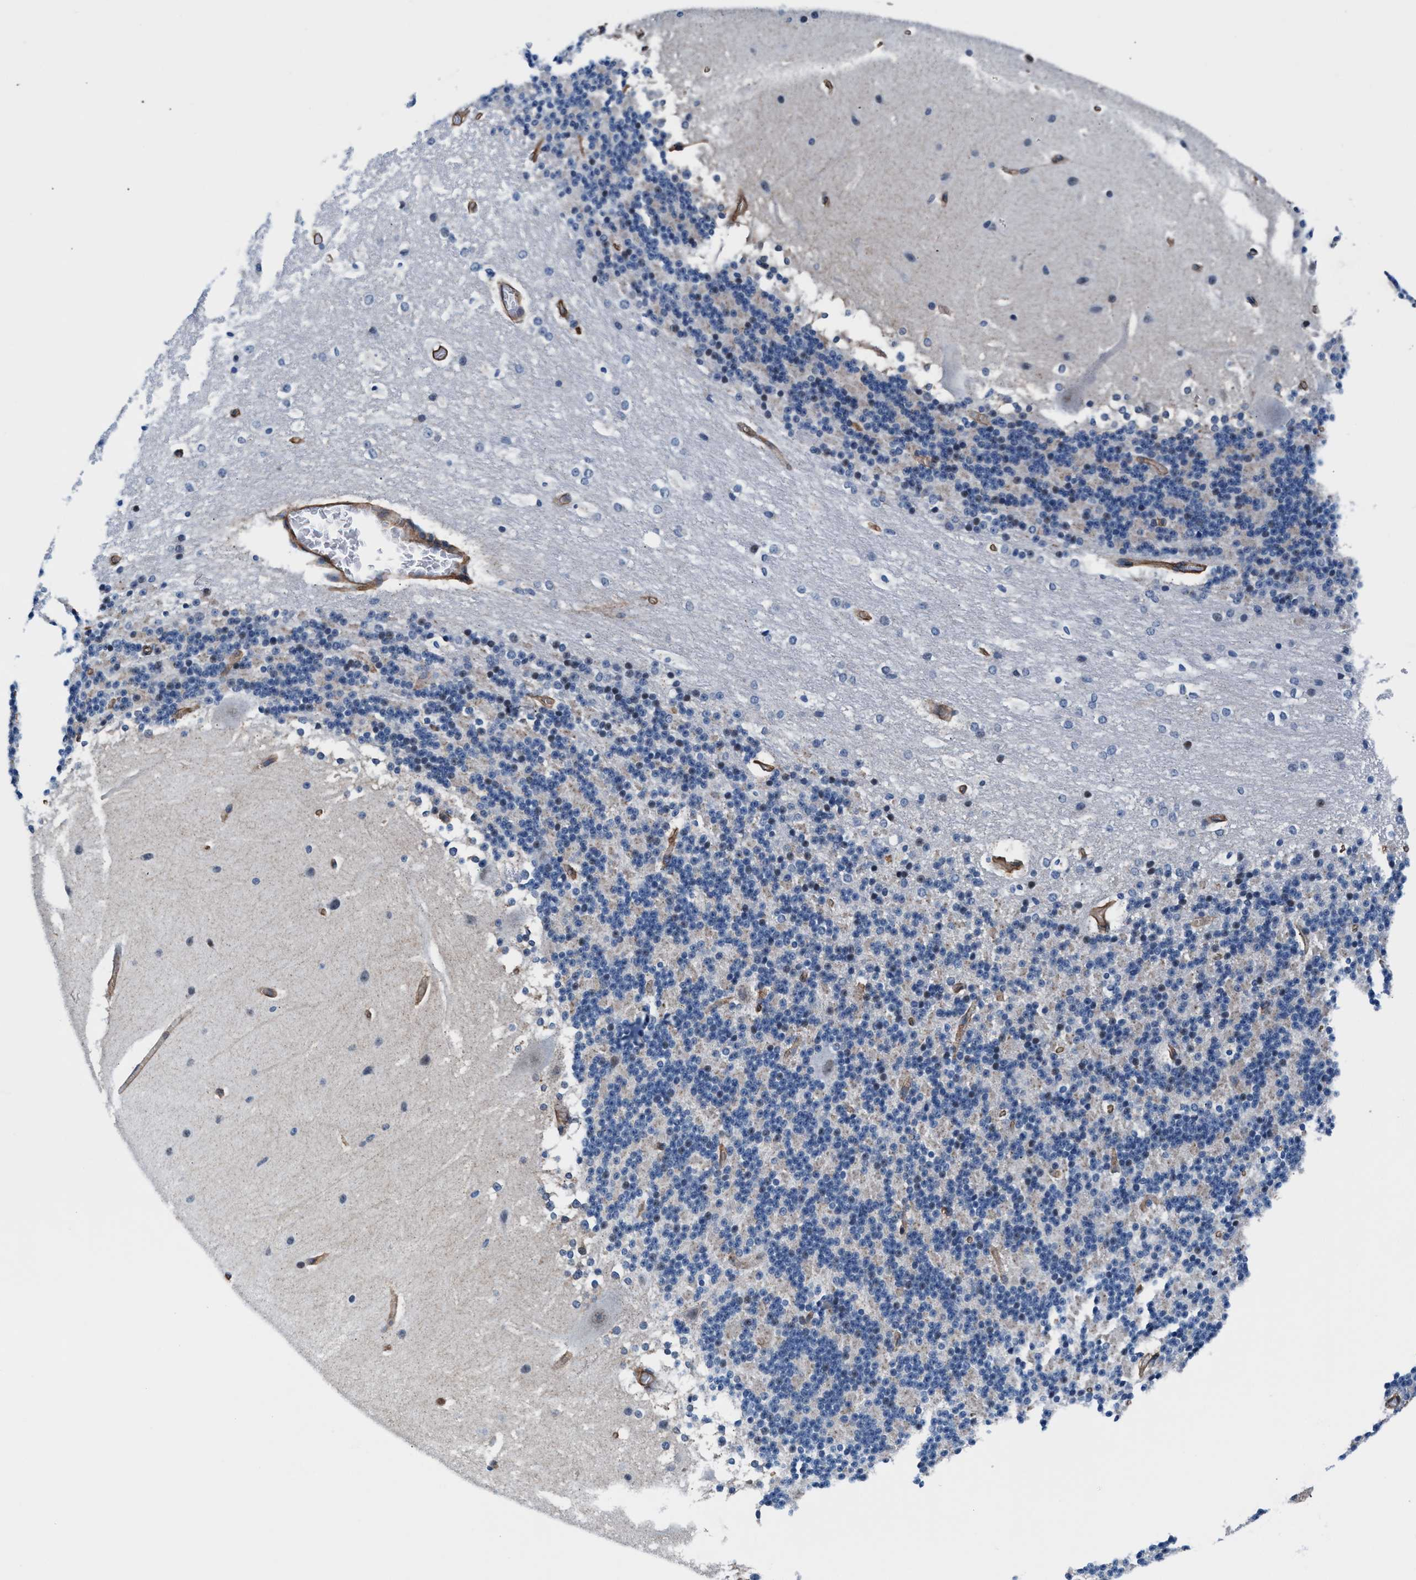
{"staining": {"intensity": "weak", "quantity": "<25%", "location": "cytoplasmic/membranous"}, "tissue": "cerebellum", "cell_type": "Cells in granular layer", "image_type": "normal", "snomed": [{"axis": "morphology", "description": "Normal tissue, NOS"}, {"axis": "topography", "description": "Cerebellum"}], "caption": "Immunohistochemical staining of normal cerebellum displays no significant staining in cells in granular layer. The staining was performed using DAB to visualize the protein expression in brown, while the nuclei were stained in blue with hematoxylin (Magnification: 20x).", "gene": "NKTR", "patient": {"sex": "female", "age": 19}}